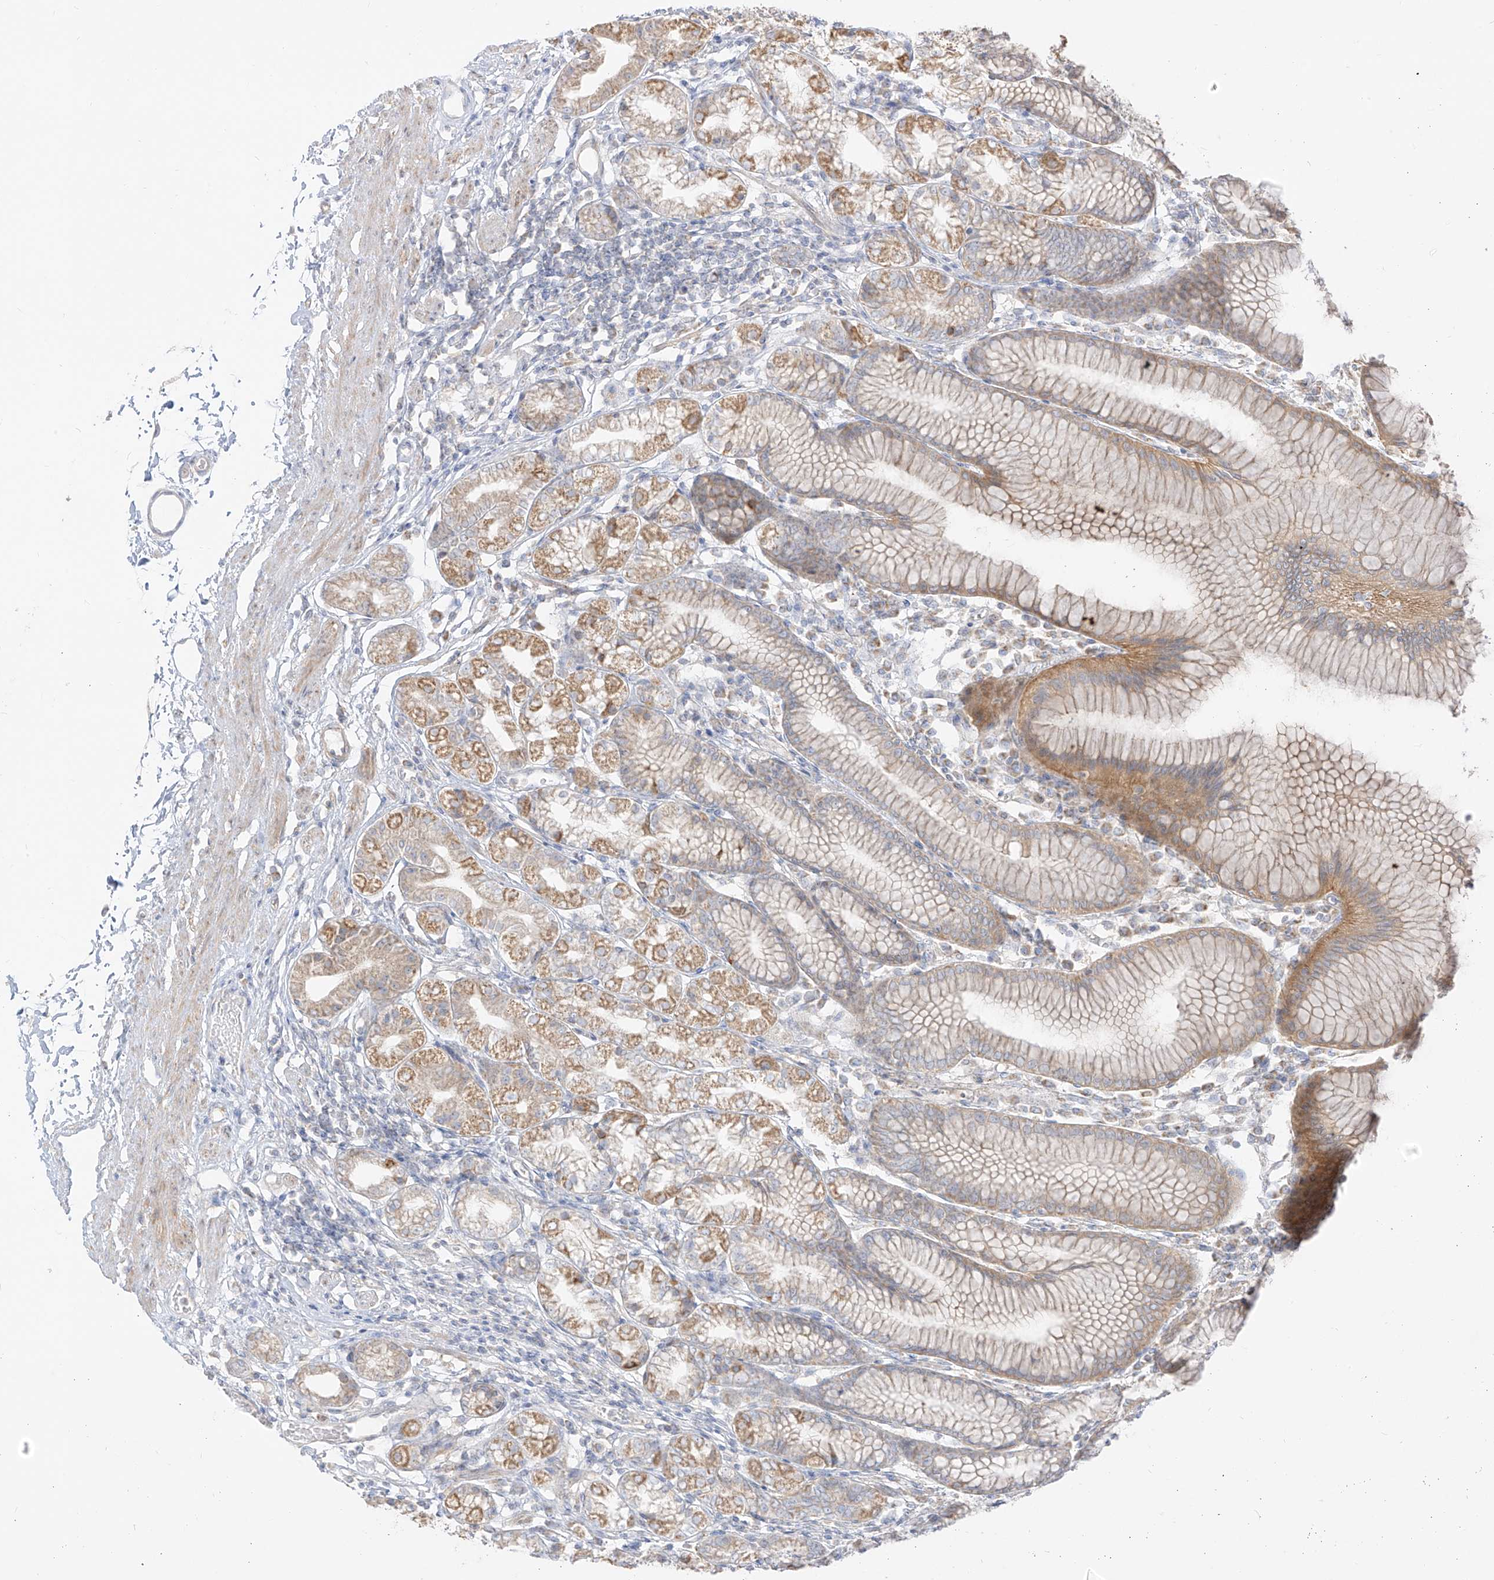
{"staining": {"intensity": "moderate", "quantity": "25%-75%", "location": "cytoplasmic/membranous"}, "tissue": "stomach", "cell_type": "Glandular cells", "image_type": "normal", "snomed": [{"axis": "morphology", "description": "Normal tissue, NOS"}, {"axis": "topography", "description": "Stomach"}], "caption": "IHC image of unremarkable human stomach stained for a protein (brown), which demonstrates medium levels of moderate cytoplasmic/membranous expression in approximately 25%-75% of glandular cells.", "gene": "ZIM3", "patient": {"sex": "female", "age": 57}}